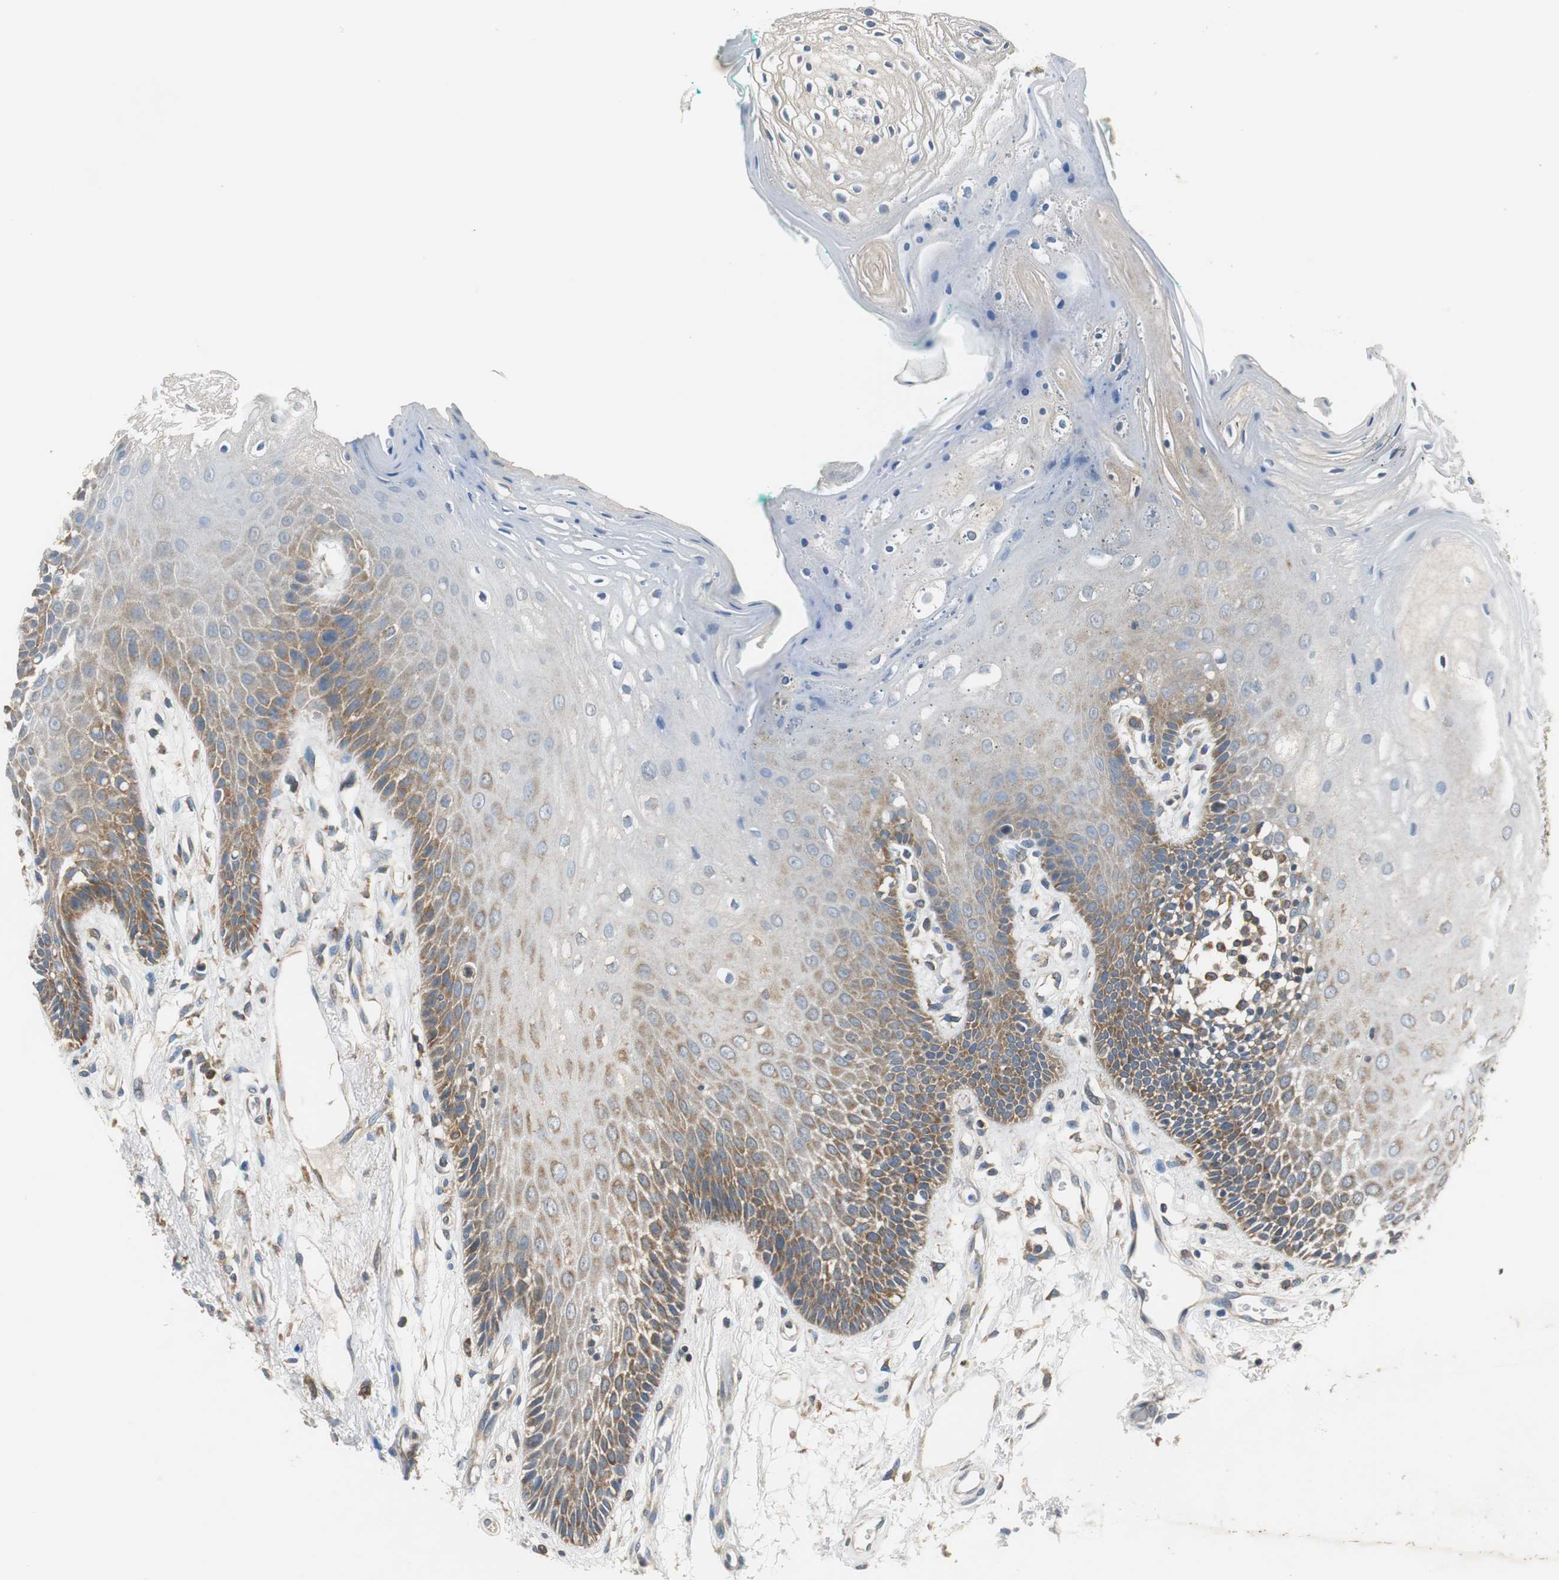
{"staining": {"intensity": "moderate", "quantity": ">75%", "location": "cytoplasmic/membranous"}, "tissue": "oral mucosa", "cell_type": "Squamous epithelial cells", "image_type": "normal", "snomed": [{"axis": "morphology", "description": "Normal tissue, NOS"}, {"axis": "morphology", "description": "Squamous cell carcinoma, NOS"}, {"axis": "topography", "description": "Skeletal muscle"}, {"axis": "topography", "description": "Oral tissue"}, {"axis": "topography", "description": "Head-Neck"}], "caption": "Immunohistochemistry of unremarkable human oral mucosa exhibits medium levels of moderate cytoplasmic/membranous positivity in about >75% of squamous epithelial cells.", "gene": "CNOT3", "patient": {"sex": "female", "age": 84}}